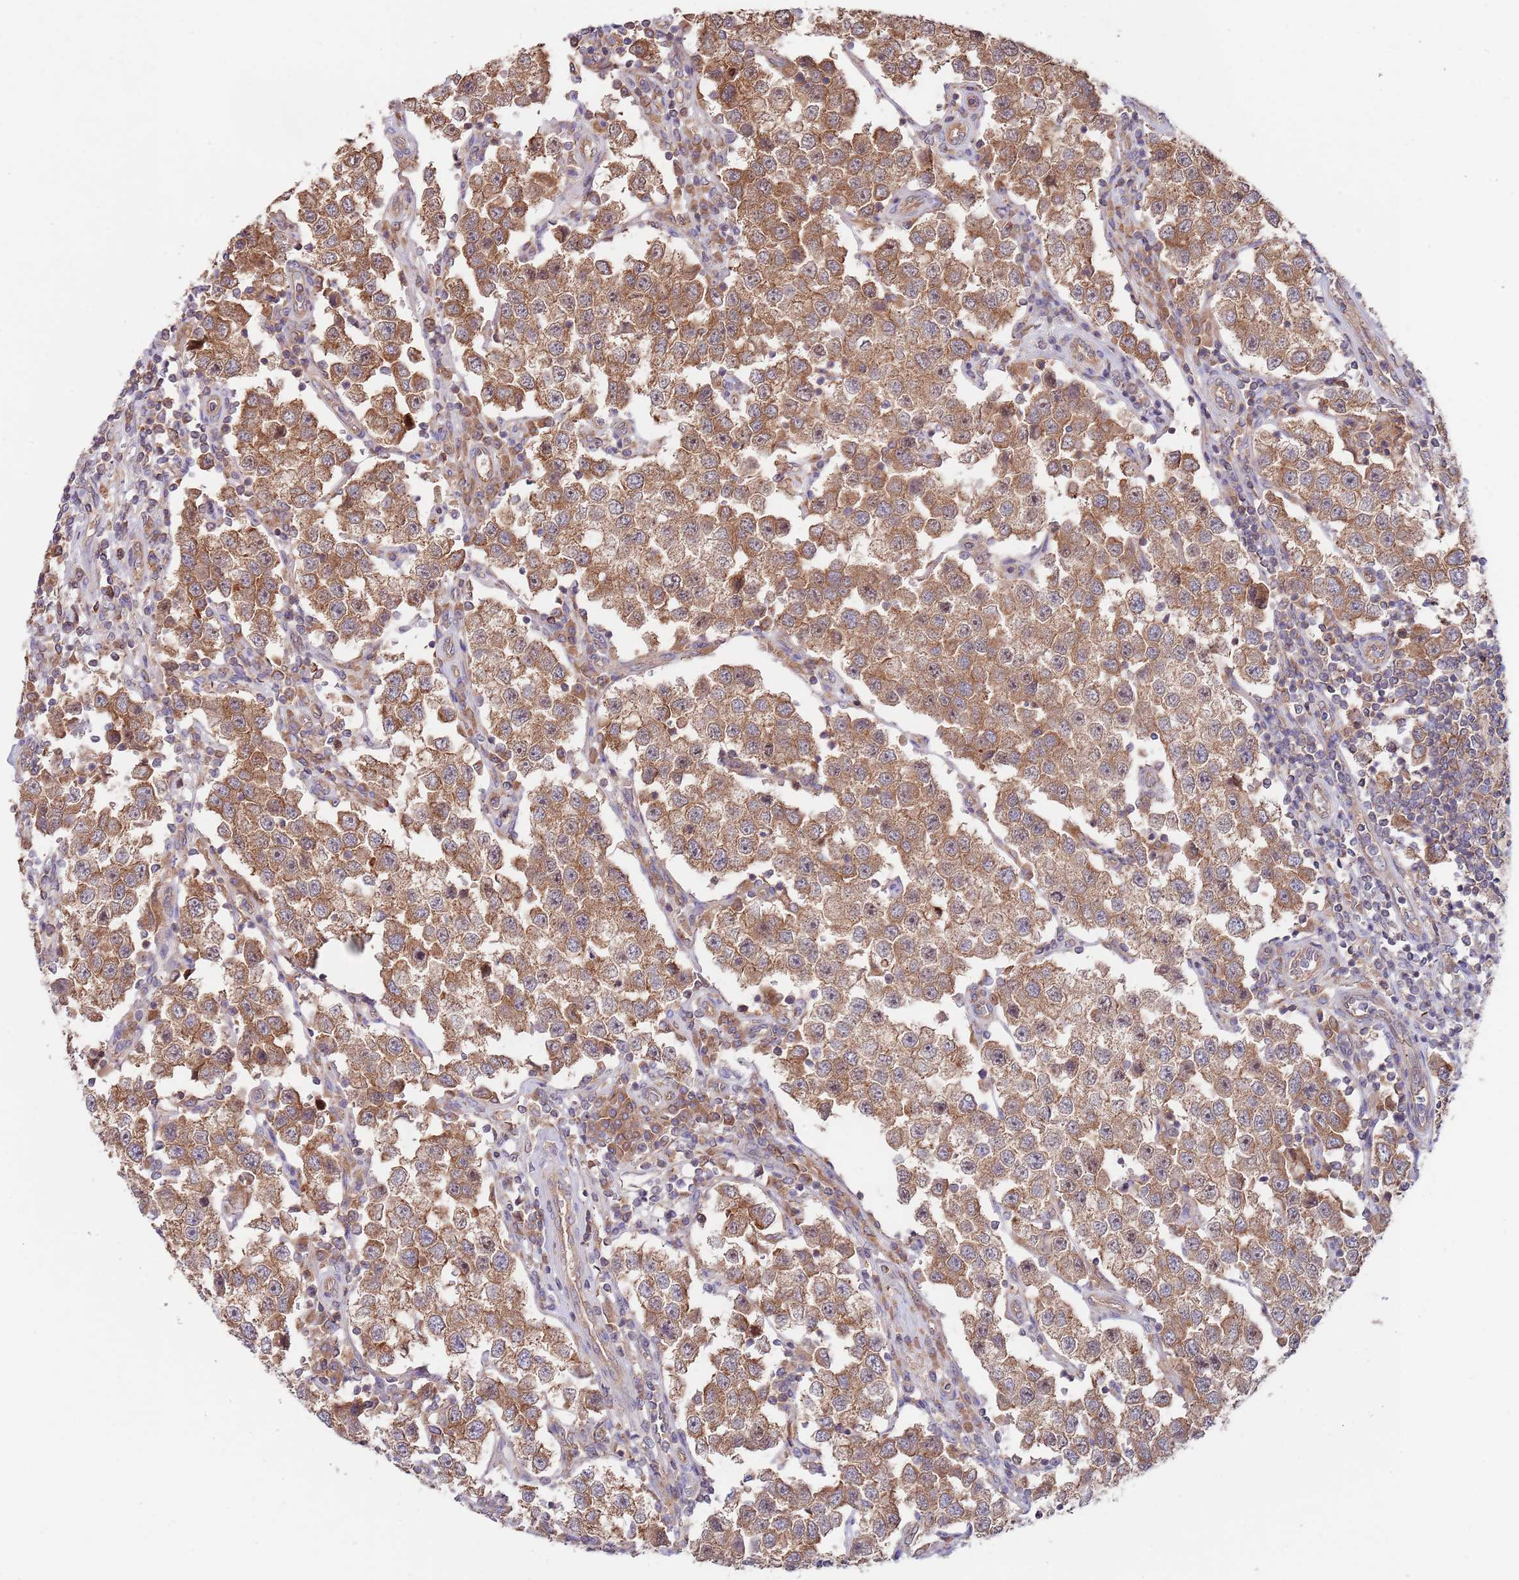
{"staining": {"intensity": "moderate", "quantity": ">75%", "location": "cytoplasmic/membranous"}, "tissue": "testis cancer", "cell_type": "Tumor cells", "image_type": "cancer", "snomed": [{"axis": "morphology", "description": "Seminoma, NOS"}, {"axis": "topography", "description": "Testis"}], "caption": "Immunohistochemistry (IHC) photomicrograph of testis cancer (seminoma) stained for a protein (brown), which exhibits medium levels of moderate cytoplasmic/membranous positivity in about >75% of tumor cells.", "gene": "EIF3F", "patient": {"sex": "male", "age": 37}}